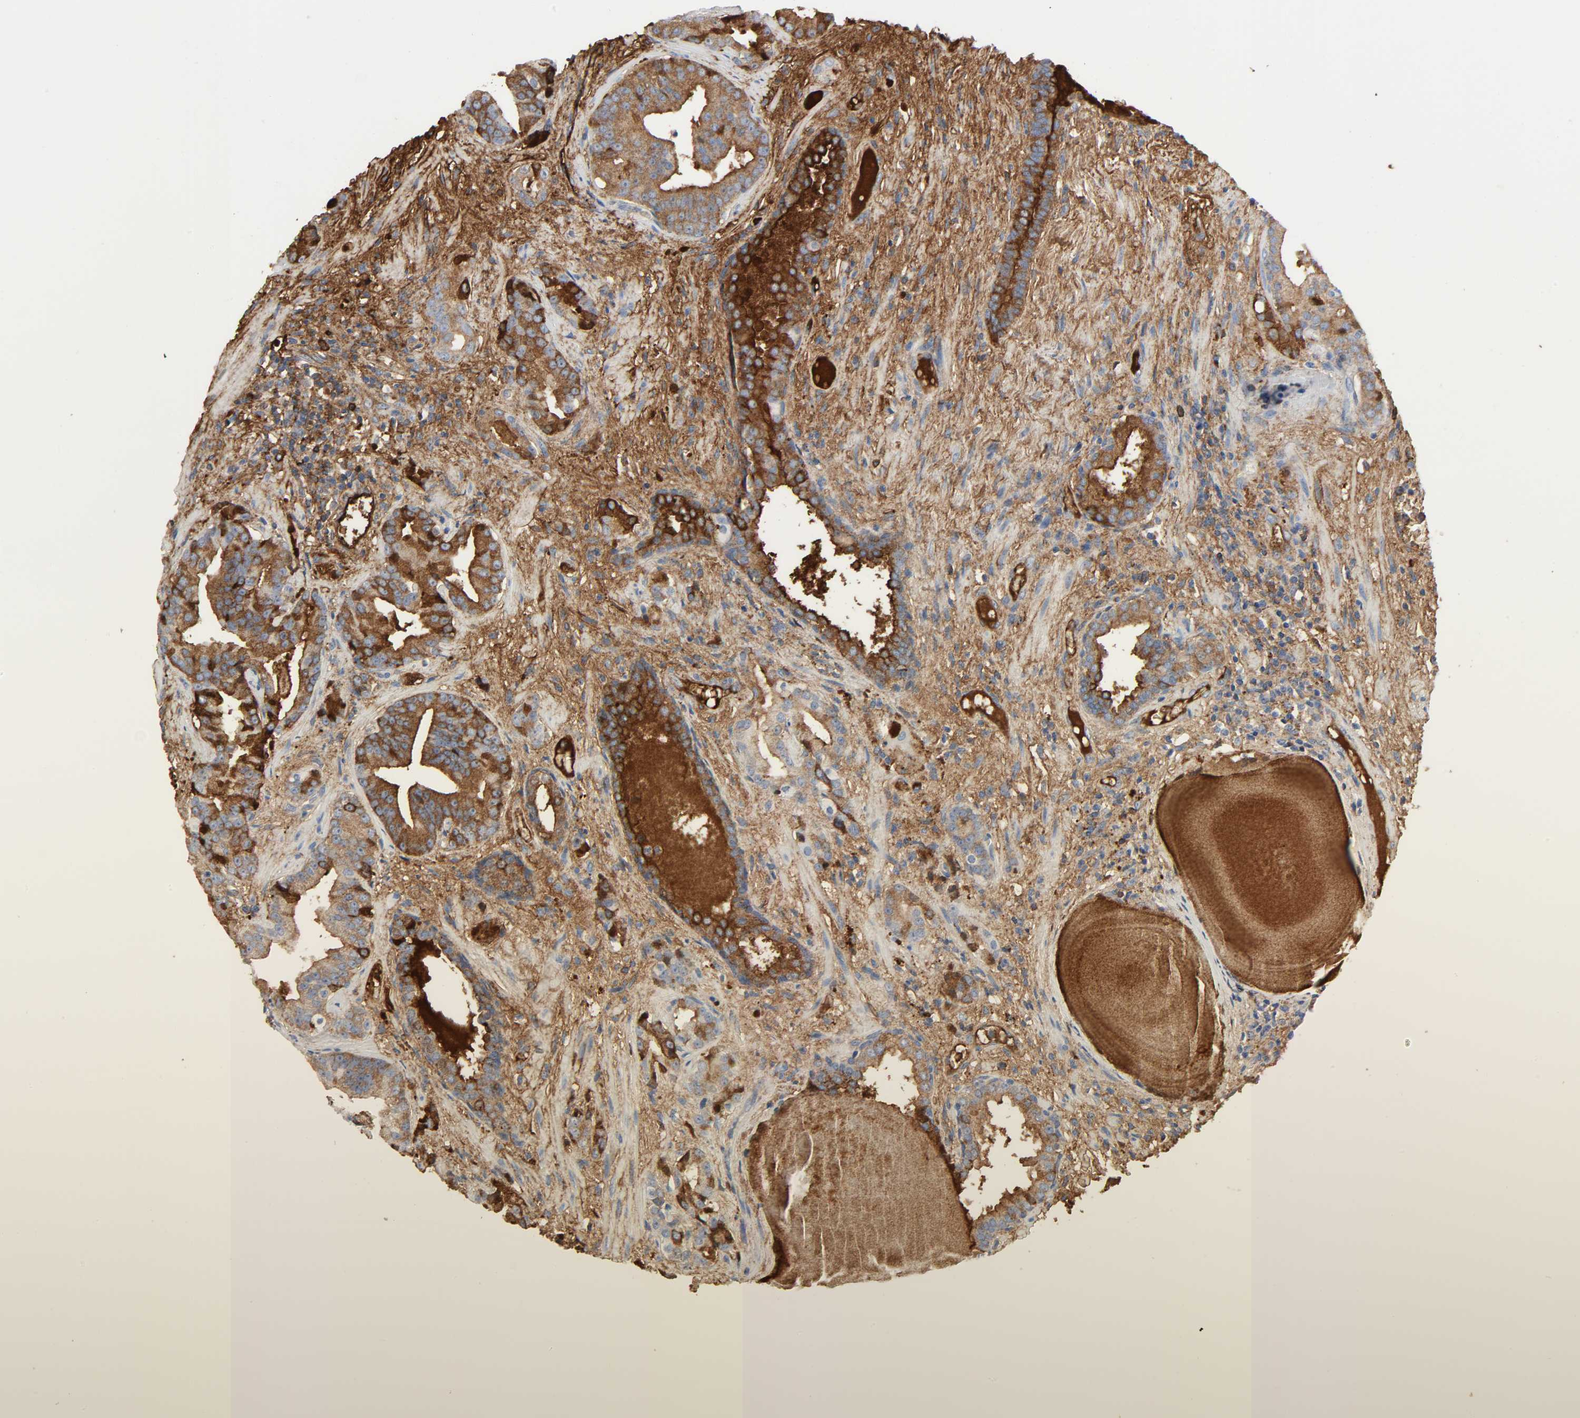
{"staining": {"intensity": "moderate", "quantity": "25%-75%", "location": "cytoplasmic/membranous"}, "tissue": "prostate cancer", "cell_type": "Tumor cells", "image_type": "cancer", "snomed": [{"axis": "morphology", "description": "Adenocarcinoma, Low grade"}, {"axis": "topography", "description": "Prostate"}], "caption": "A micrograph of prostate adenocarcinoma (low-grade) stained for a protein demonstrates moderate cytoplasmic/membranous brown staining in tumor cells.", "gene": "C3", "patient": {"sex": "male", "age": 63}}